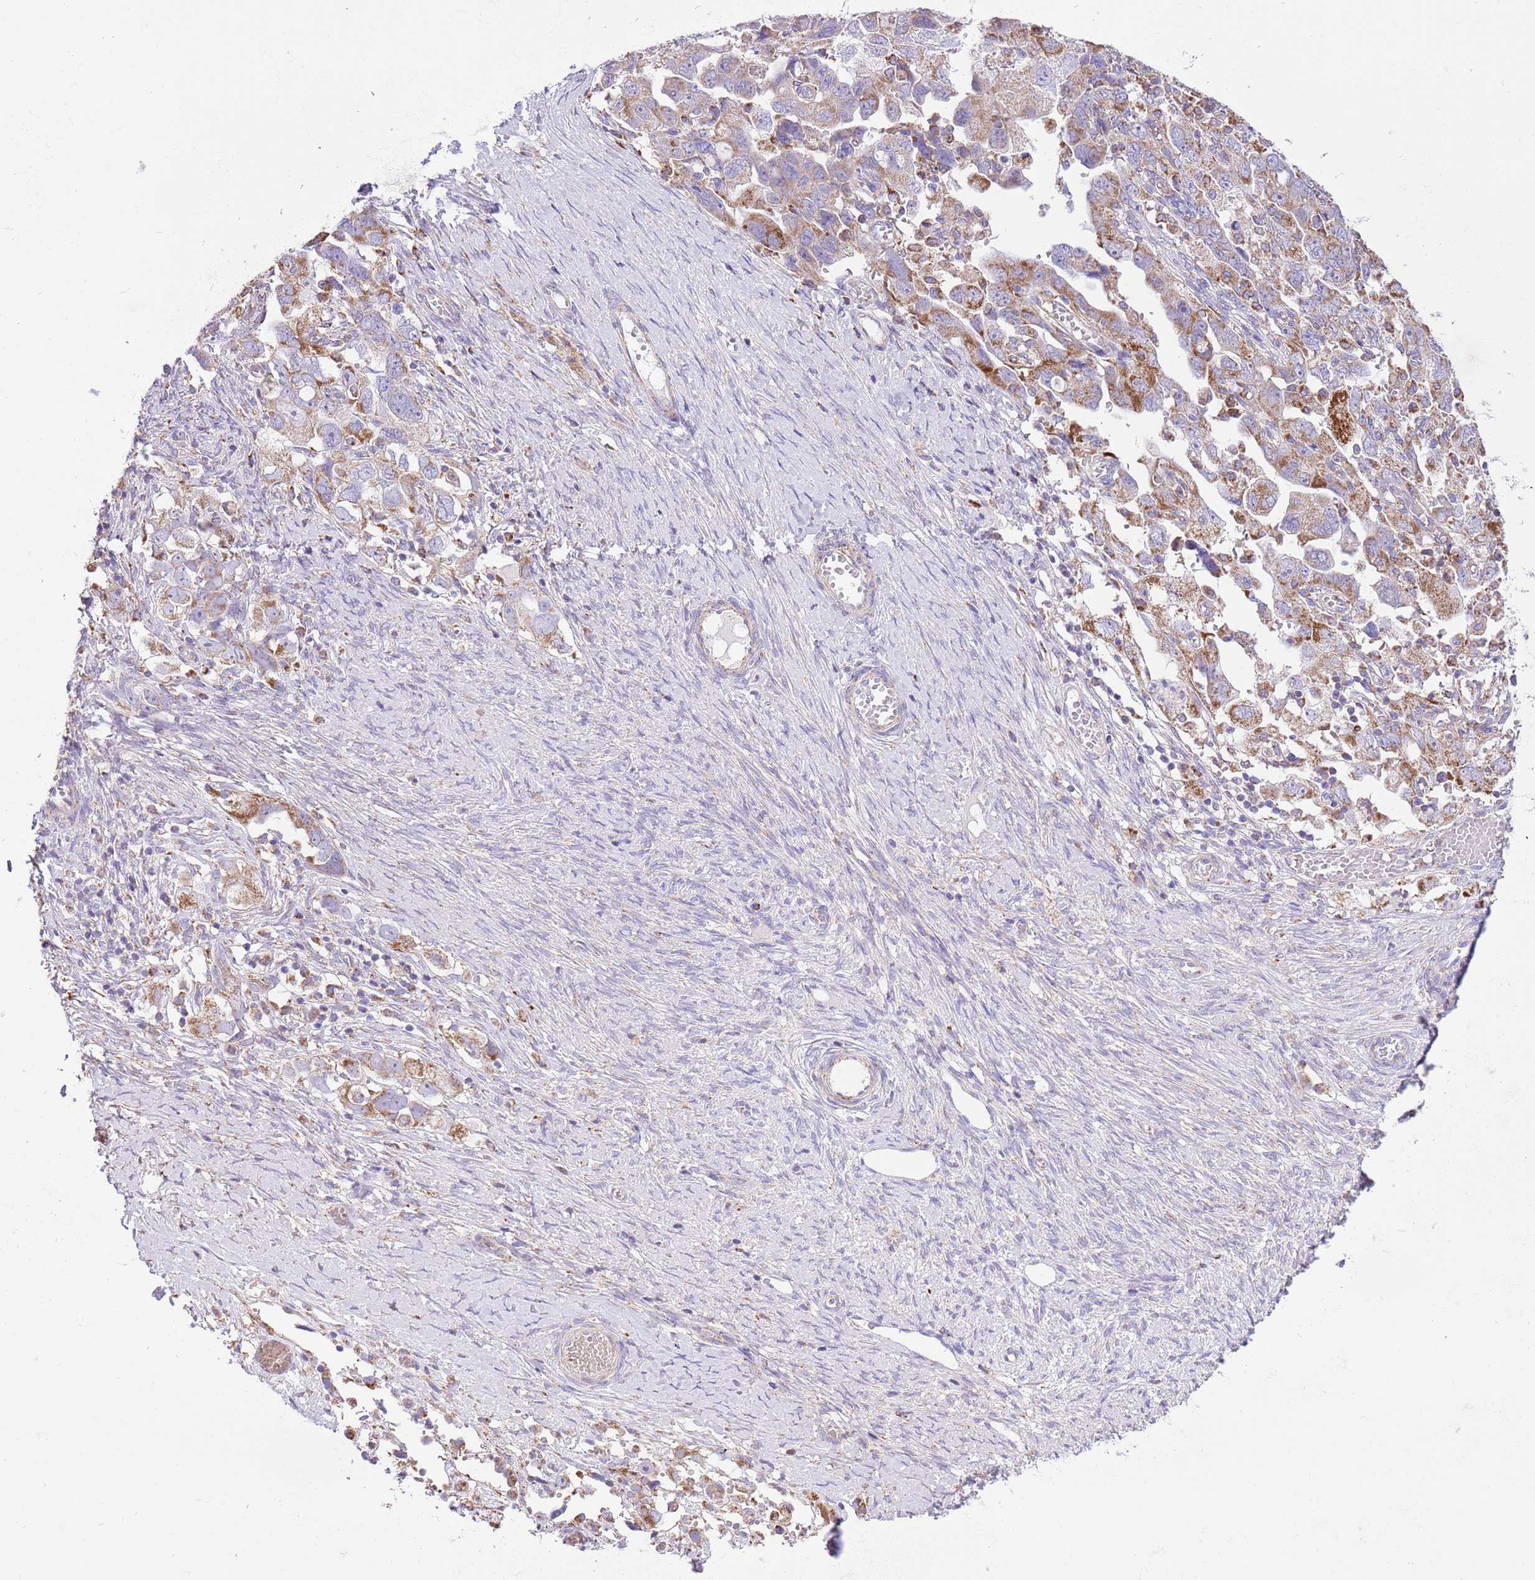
{"staining": {"intensity": "moderate", "quantity": "25%-75%", "location": "cytoplasmic/membranous"}, "tissue": "ovarian cancer", "cell_type": "Tumor cells", "image_type": "cancer", "snomed": [{"axis": "morphology", "description": "Carcinoma, NOS"}, {"axis": "morphology", "description": "Cystadenocarcinoma, serous, NOS"}, {"axis": "topography", "description": "Ovary"}], "caption": "Ovarian cancer (serous cystadenocarcinoma) stained for a protein (brown) reveals moderate cytoplasmic/membranous positive positivity in about 25%-75% of tumor cells.", "gene": "SS18L2", "patient": {"sex": "female", "age": 69}}